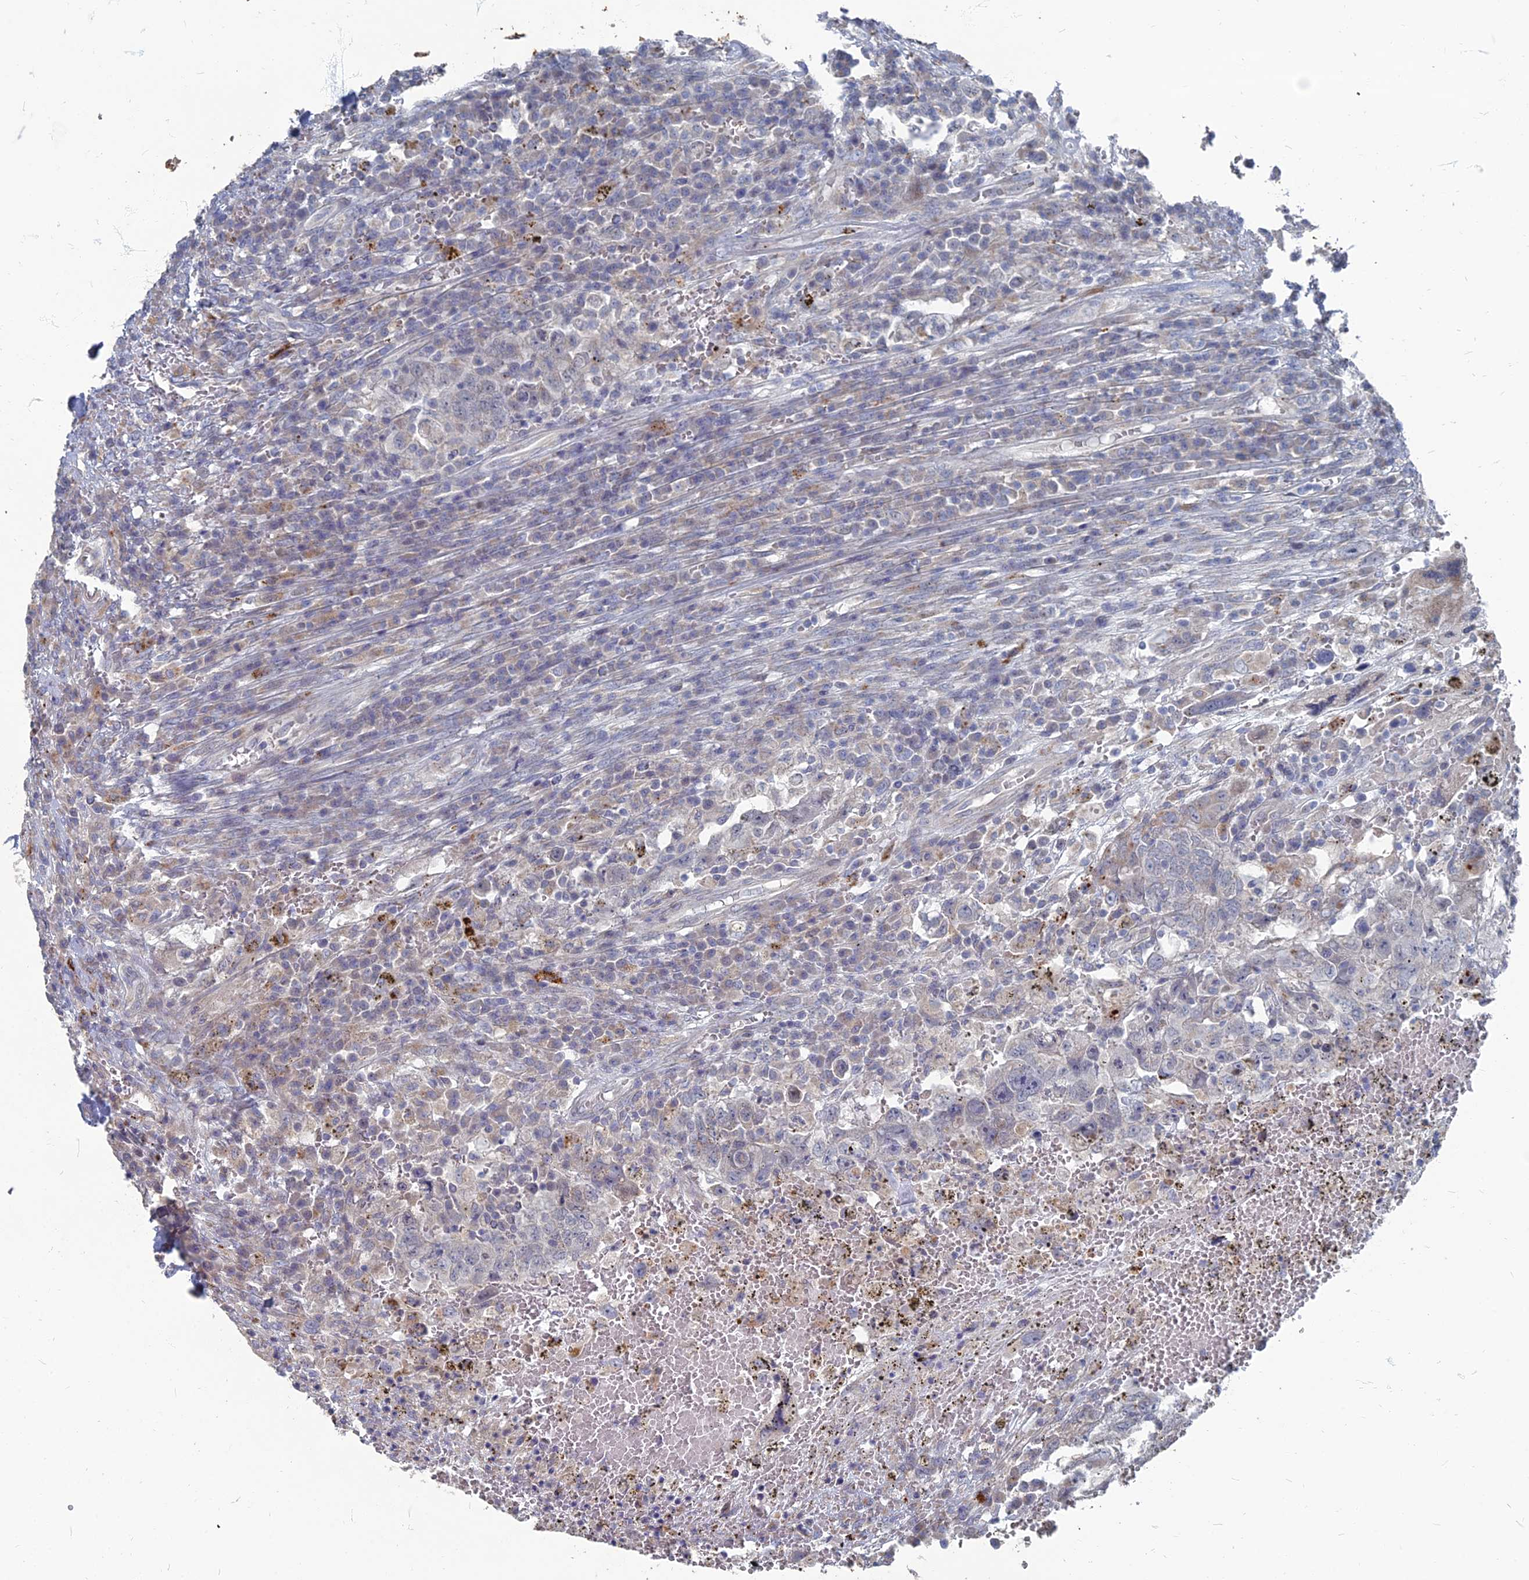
{"staining": {"intensity": "negative", "quantity": "none", "location": "none"}, "tissue": "testis cancer", "cell_type": "Tumor cells", "image_type": "cancer", "snomed": [{"axis": "morphology", "description": "Carcinoma, Embryonal, NOS"}, {"axis": "topography", "description": "Testis"}], "caption": "Immunohistochemistry (IHC) micrograph of neoplastic tissue: human testis cancer stained with DAB (3,3'-diaminobenzidine) shows no significant protein expression in tumor cells.", "gene": "TMEM128", "patient": {"sex": "male", "age": 26}}